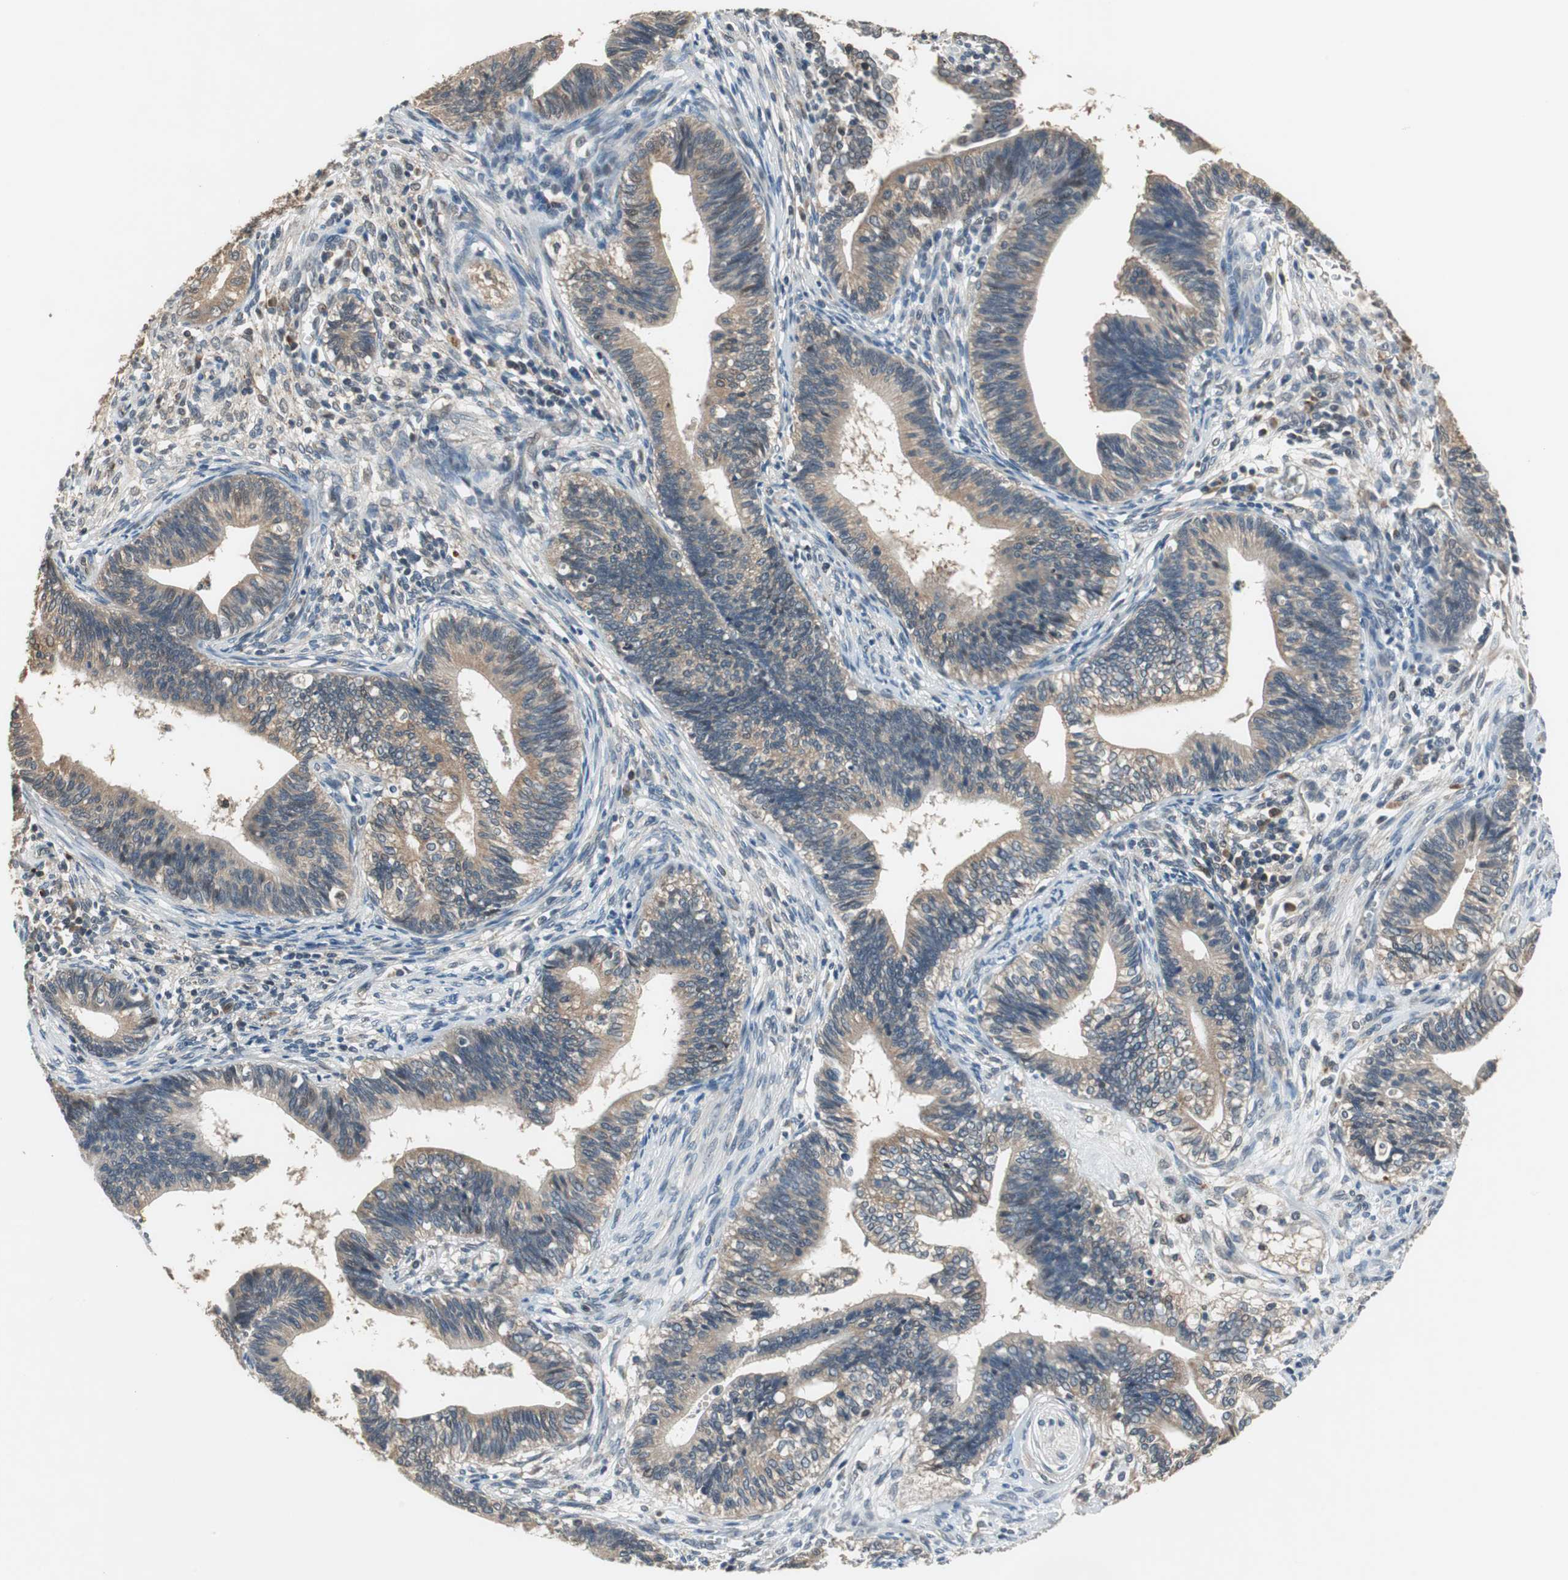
{"staining": {"intensity": "moderate", "quantity": ">75%", "location": "cytoplasmic/membranous"}, "tissue": "cervical cancer", "cell_type": "Tumor cells", "image_type": "cancer", "snomed": [{"axis": "morphology", "description": "Adenocarcinoma, NOS"}, {"axis": "topography", "description": "Cervix"}], "caption": "This is an image of immunohistochemistry staining of cervical cancer (adenocarcinoma), which shows moderate staining in the cytoplasmic/membranous of tumor cells.", "gene": "PI4KB", "patient": {"sex": "female", "age": 44}}